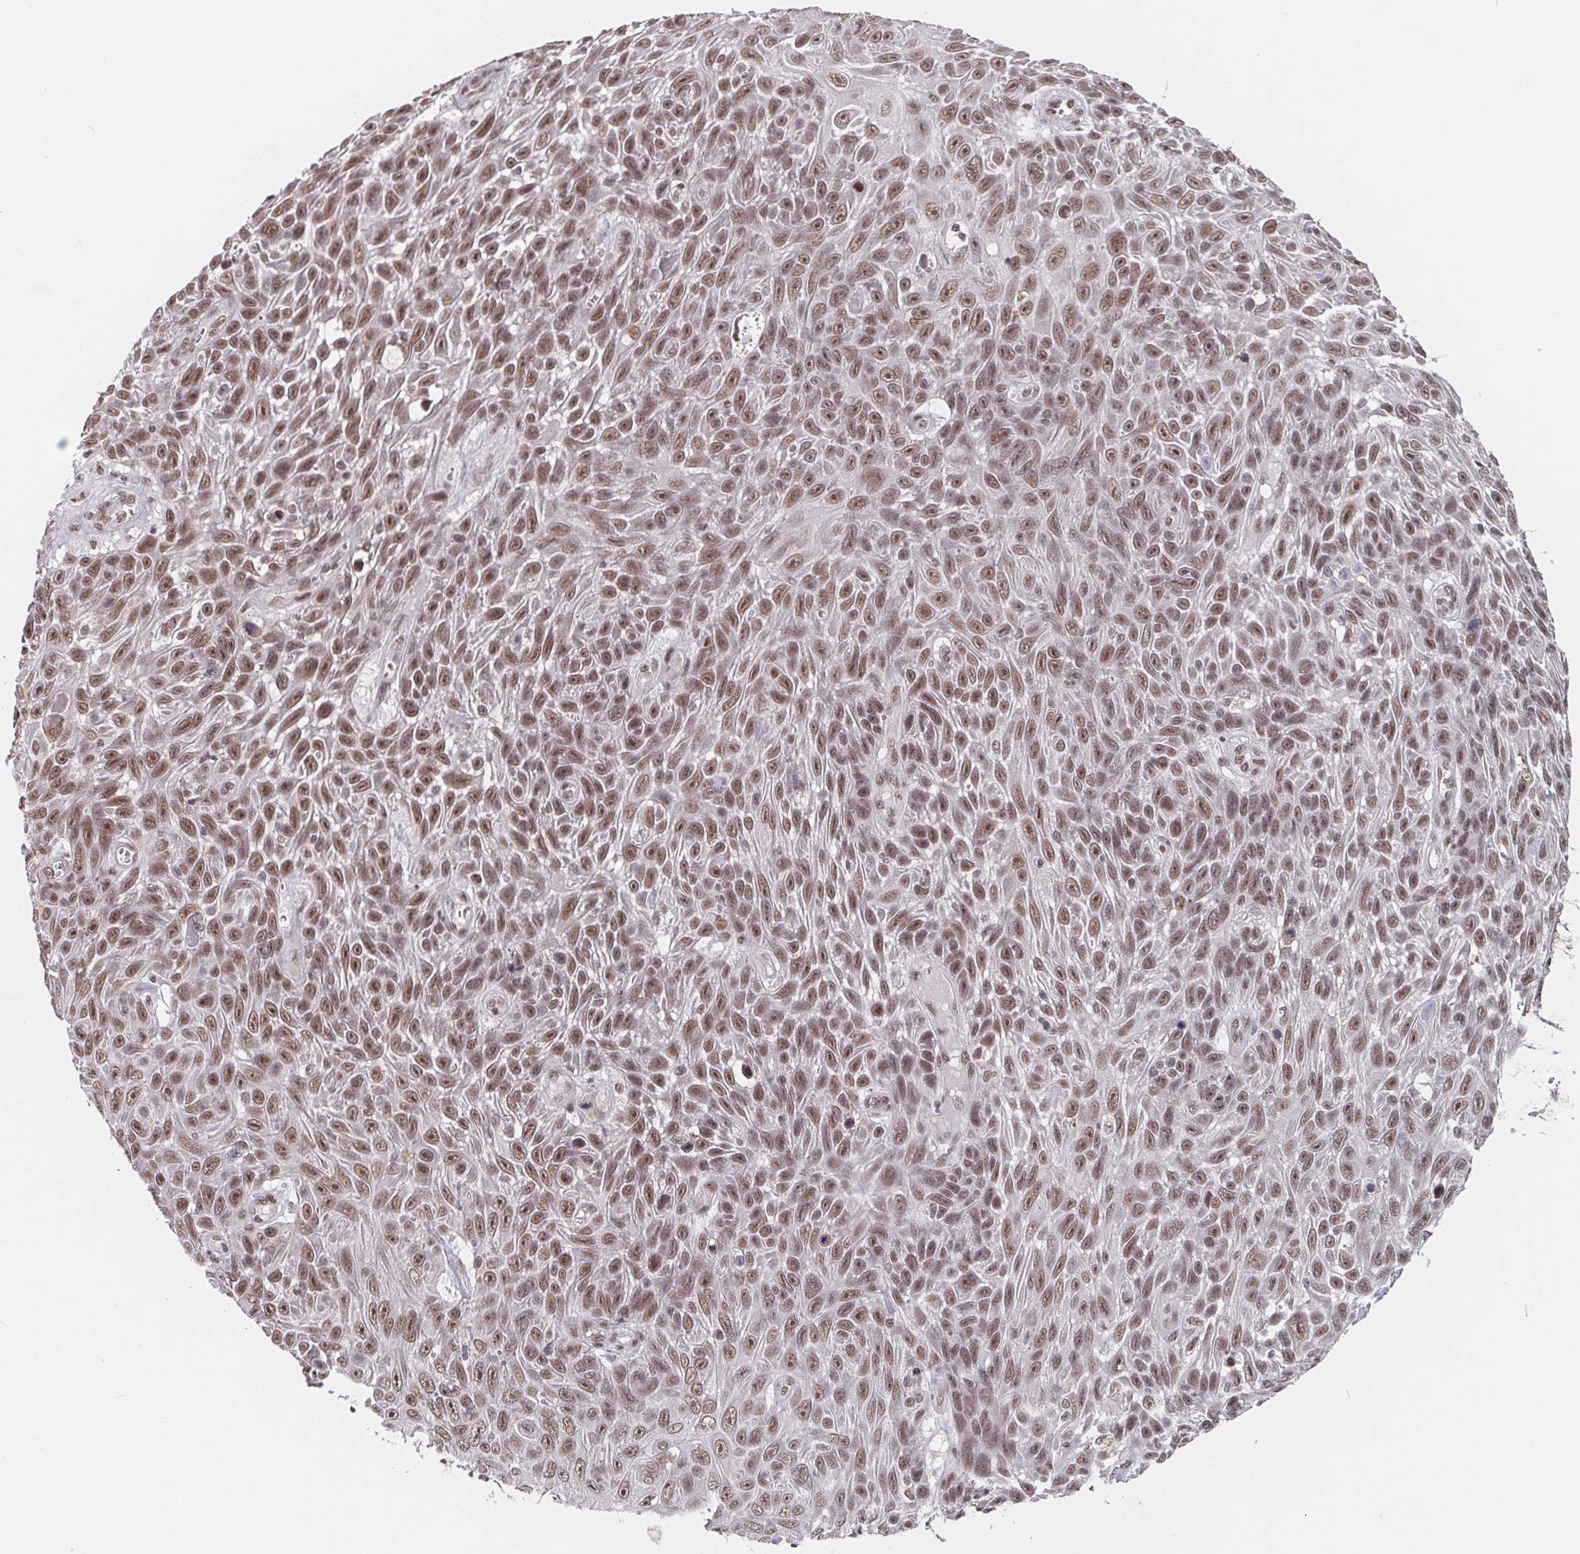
{"staining": {"intensity": "moderate", "quantity": ">75%", "location": "nuclear"}, "tissue": "skin cancer", "cell_type": "Tumor cells", "image_type": "cancer", "snomed": [{"axis": "morphology", "description": "Squamous cell carcinoma, NOS"}, {"axis": "topography", "description": "Skin"}], "caption": "Tumor cells exhibit moderate nuclear positivity in about >75% of cells in squamous cell carcinoma (skin).", "gene": "TCERG1", "patient": {"sex": "male", "age": 82}}